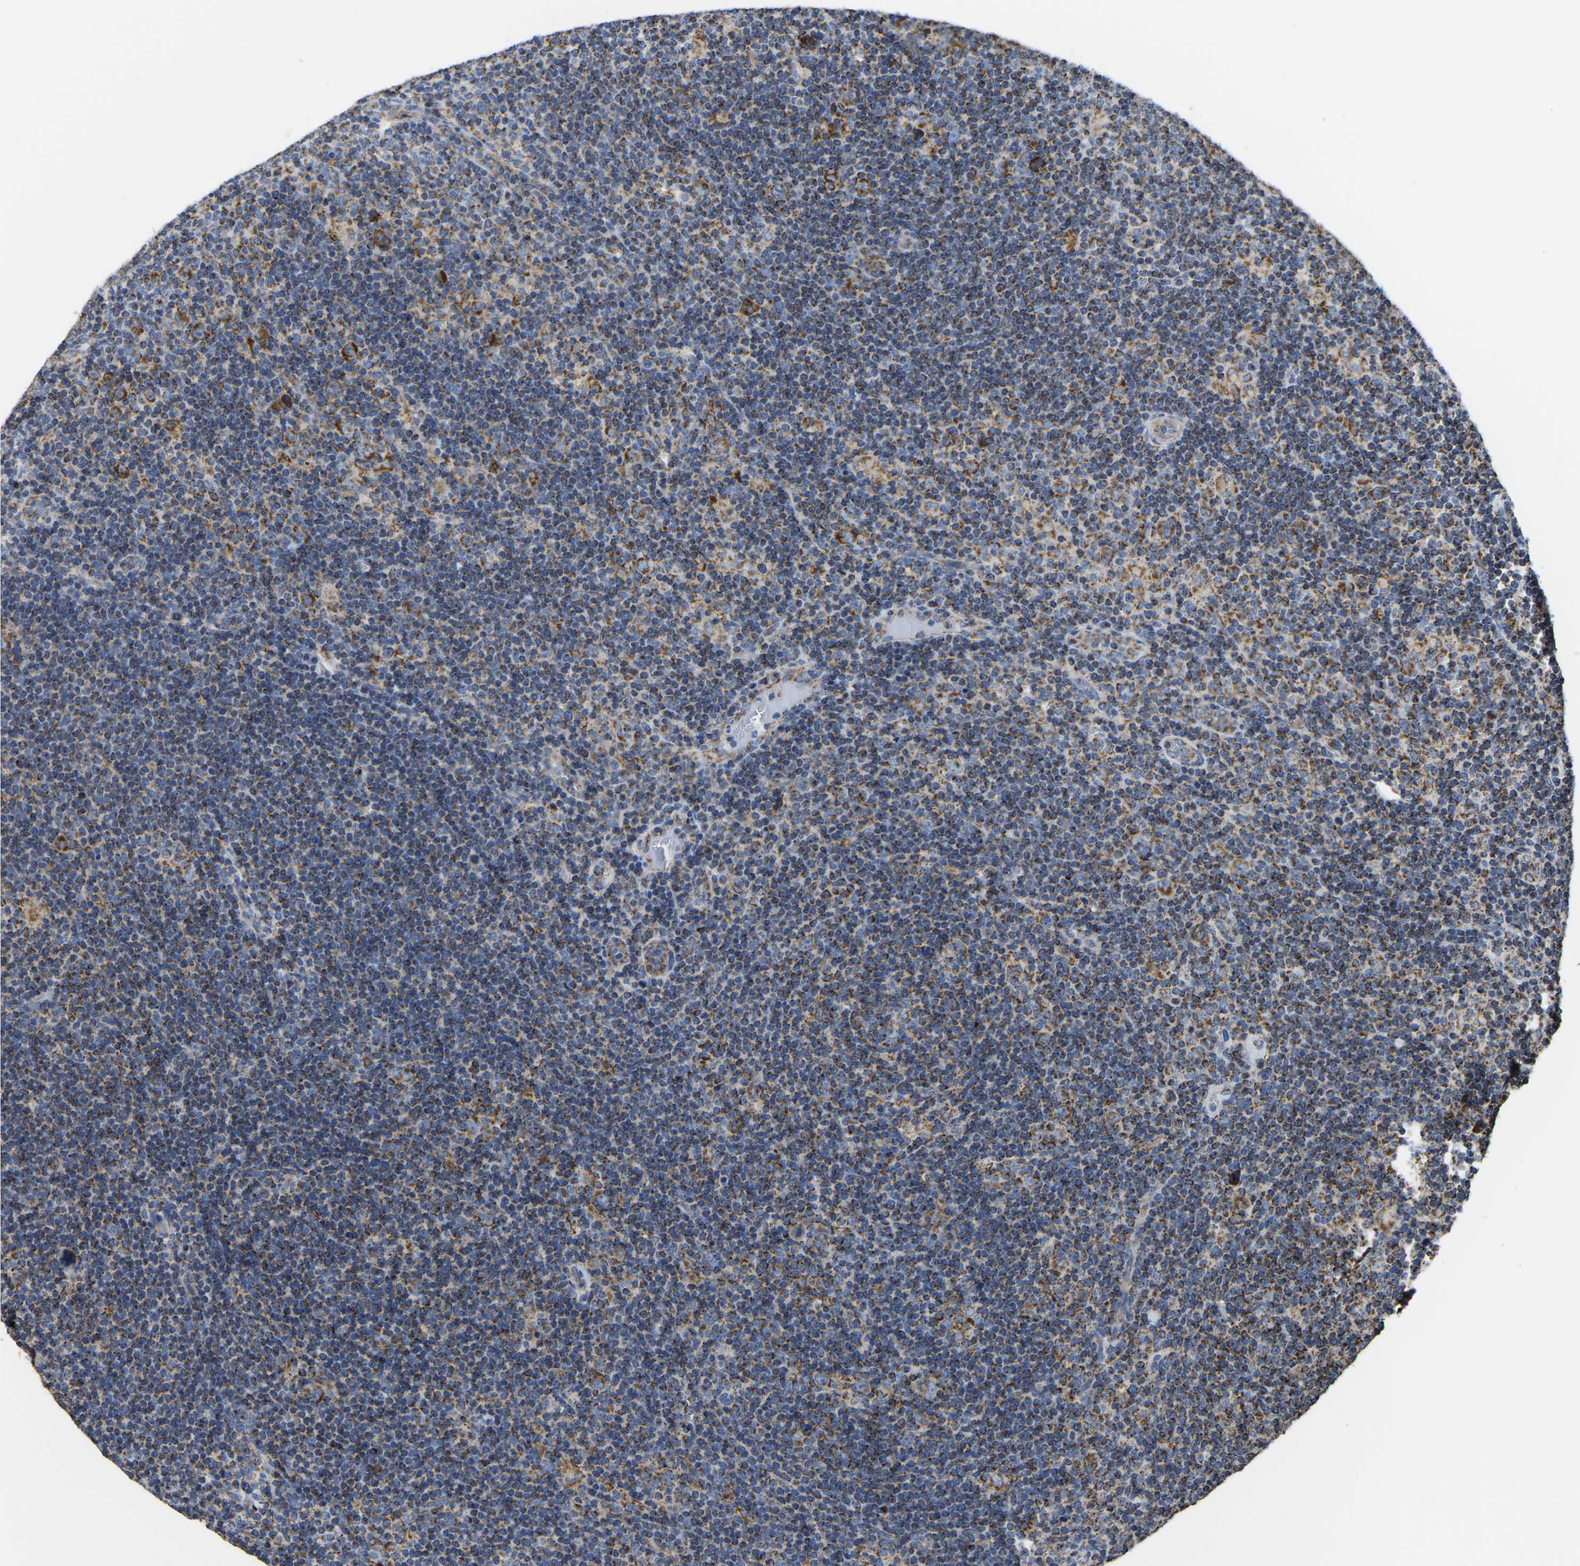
{"staining": {"intensity": "strong", "quantity": ">75%", "location": "cytoplasmic/membranous"}, "tissue": "lymphoma", "cell_type": "Tumor cells", "image_type": "cancer", "snomed": [{"axis": "morphology", "description": "Hodgkin's disease, NOS"}, {"axis": "topography", "description": "Lymph node"}], "caption": "Hodgkin's disease tissue exhibits strong cytoplasmic/membranous expression in about >75% of tumor cells, visualized by immunohistochemistry.", "gene": "ETFA", "patient": {"sex": "female", "age": 57}}